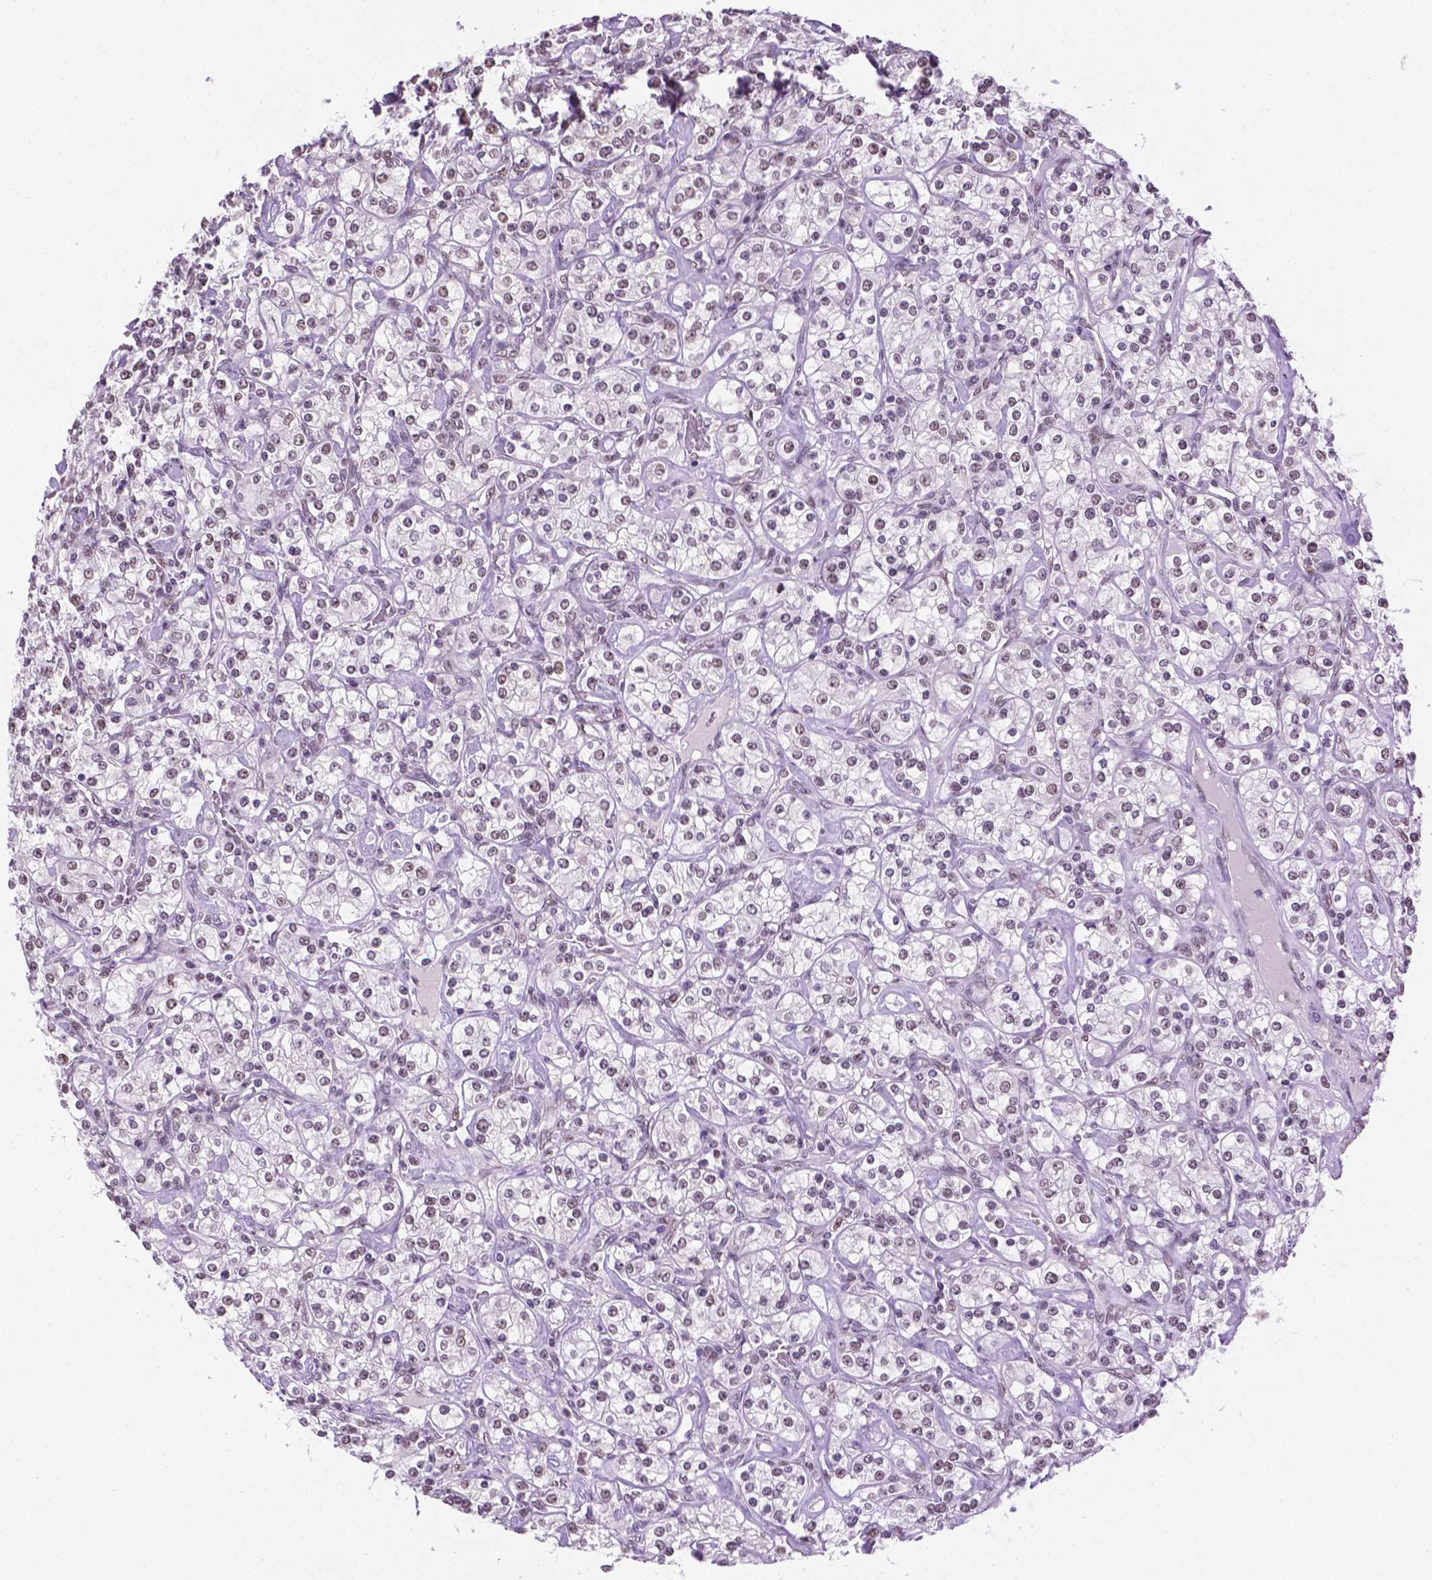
{"staining": {"intensity": "weak", "quantity": "<25%", "location": "nuclear"}, "tissue": "renal cancer", "cell_type": "Tumor cells", "image_type": "cancer", "snomed": [{"axis": "morphology", "description": "Adenocarcinoma, NOS"}, {"axis": "topography", "description": "Kidney"}], "caption": "This is an IHC photomicrograph of human renal cancer. There is no positivity in tumor cells.", "gene": "ABI2", "patient": {"sex": "male", "age": 77}}